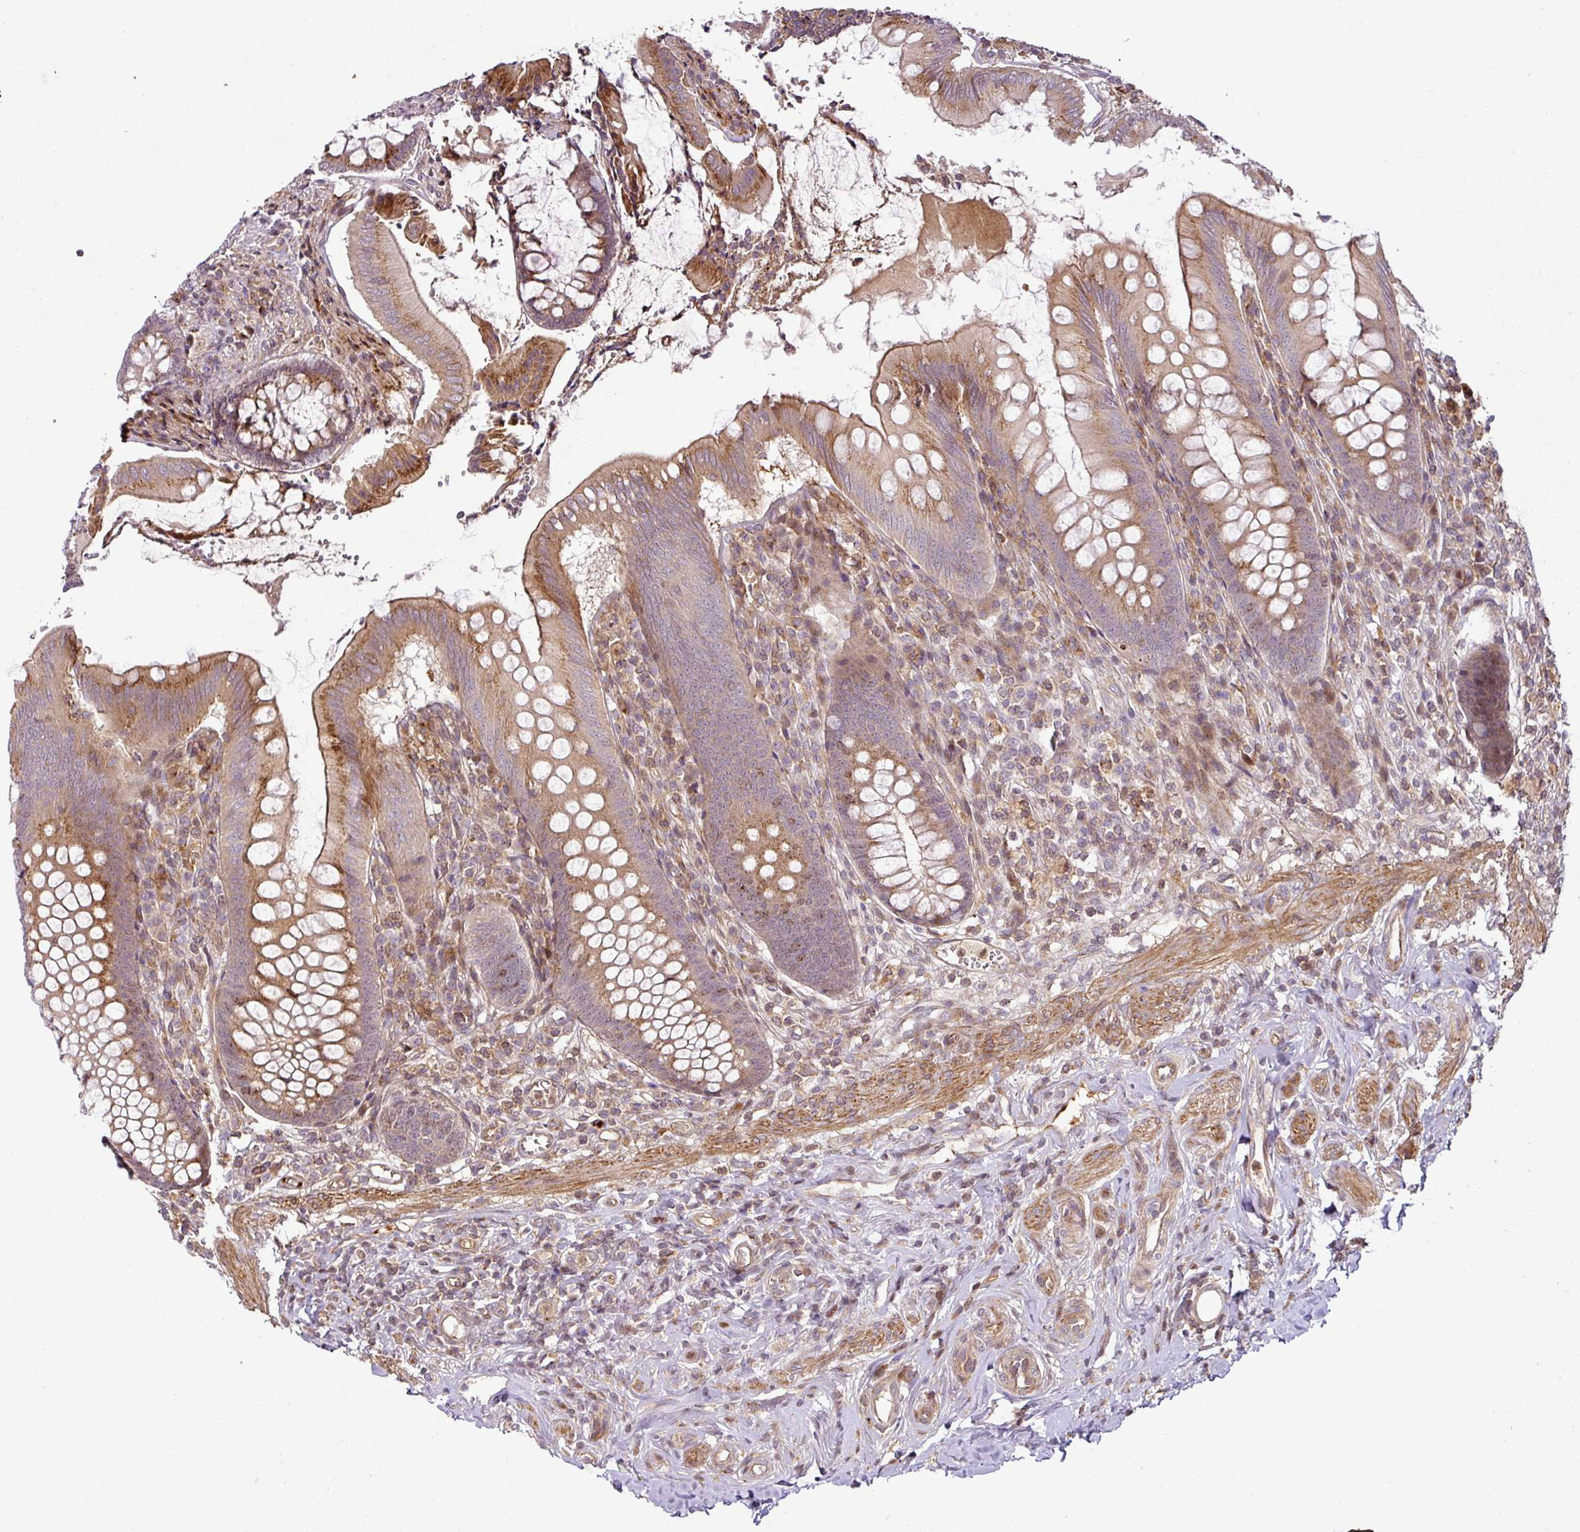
{"staining": {"intensity": "strong", "quantity": "25%-75%", "location": "cytoplasmic/membranous"}, "tissue": "appendix", "cell_type": "Glandular cells", "image_type": "normal", "snomed": [{"axis": "morphology", "description": "Normal tissue, NOS"}, {"axis": "topography", "description": "Appendix"}], "caption": "Immunohistochemistry (IHC) micrograph of benign appendix: human appendix stained using IHC exhibits high levels of strong protein expression localized specifically in the cytoplasmic/membranous of glandular cells, appearing as a cytoplasmic/membranous brown color.", "gene": "ATAT1", "patient": {"sex": "female", "age": 51}}